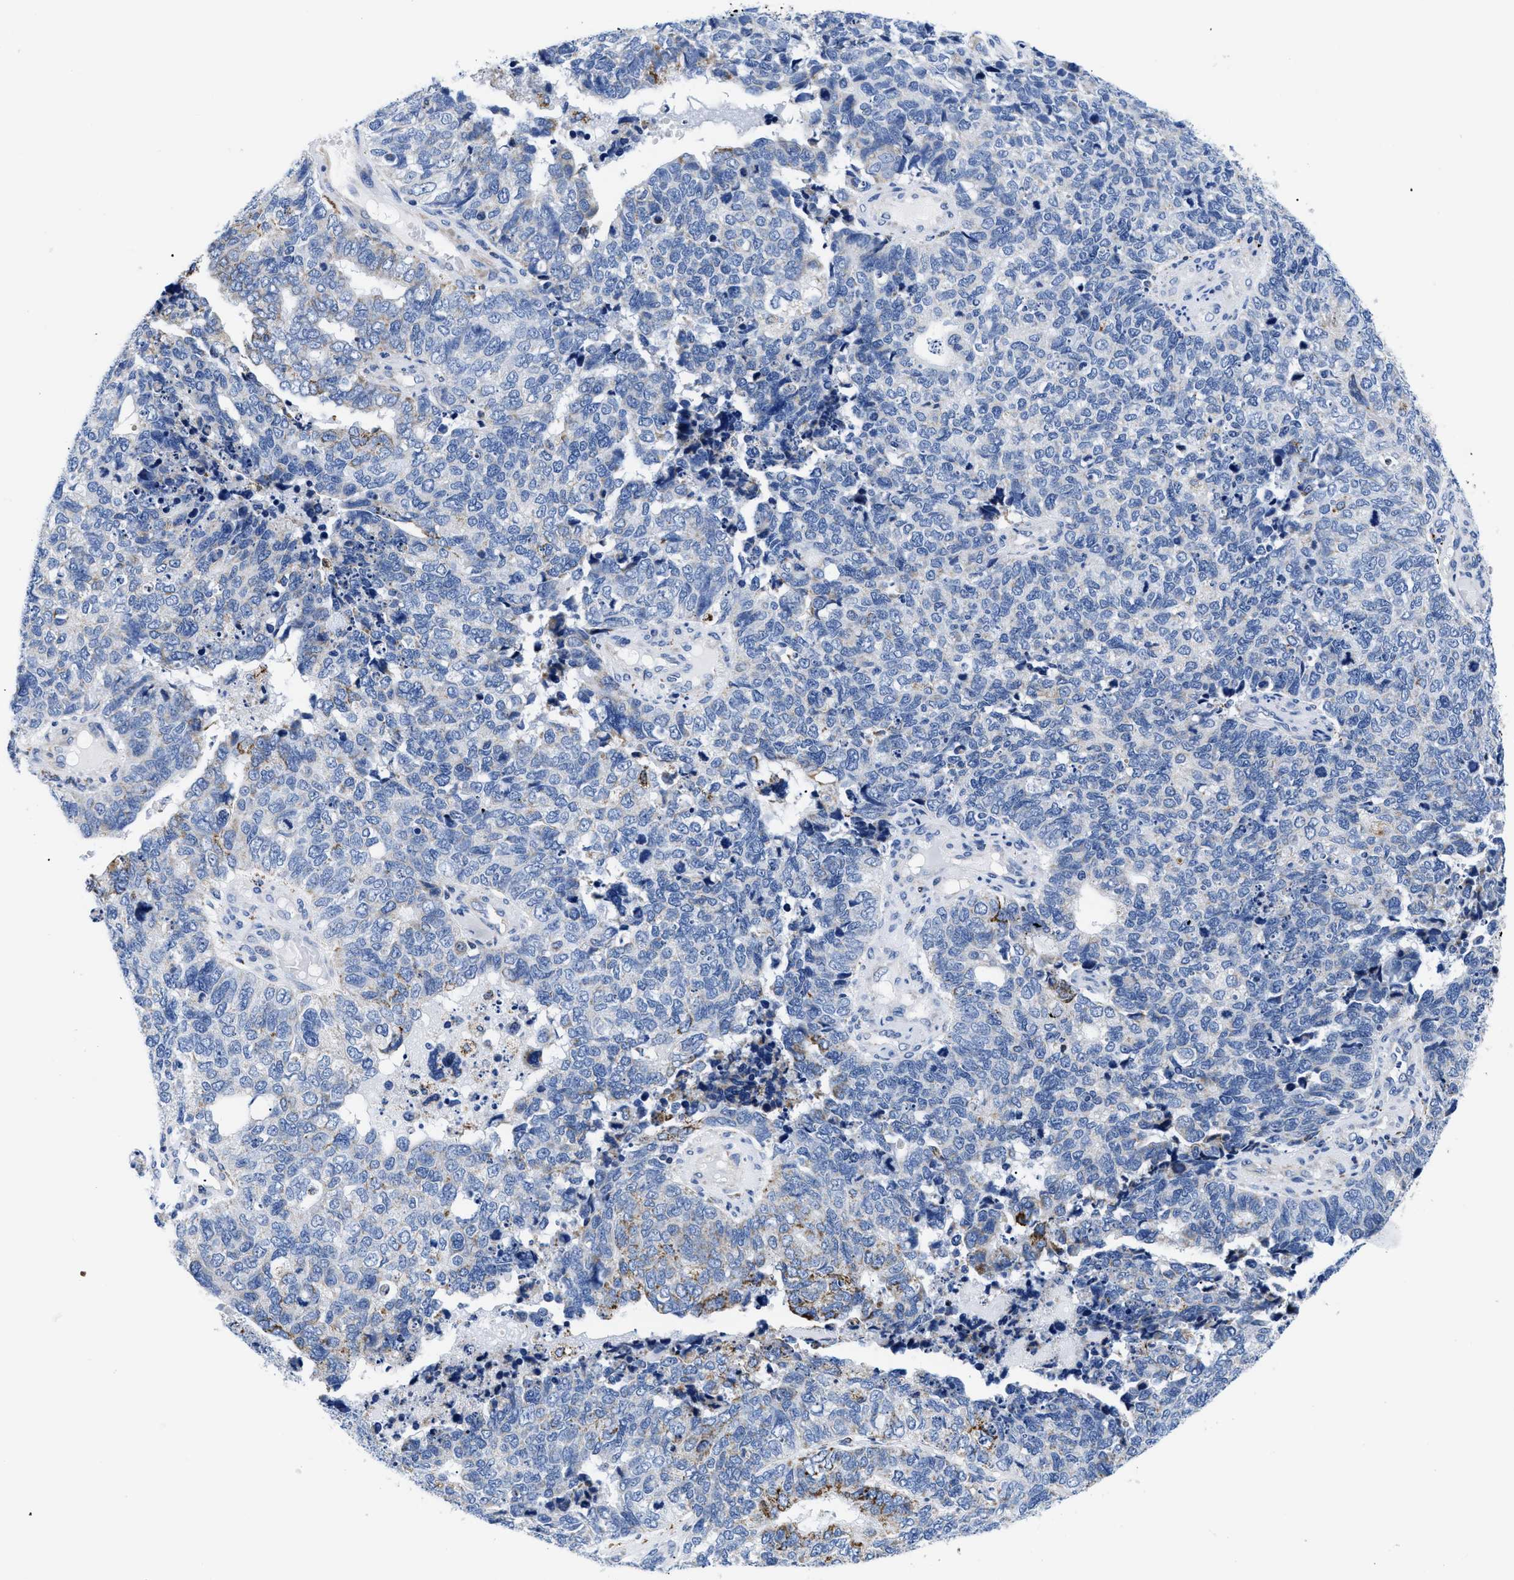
{"staining": {"intensity": "negative", "quantity": "none", "location": "none"}, "tissue": "cervical cancer", "cell_type": "Tumor cells", "image_type": "cancer", "snomed": [{"axis": "morphology", "description": "Squamous cell carcinoma, NOS"}, {"axis": "topography", "description": "Cervix"}], "caption": "Immunohistochemistry (IHC) histopathology image of squamous cell carcinoma (cervical) stained for a protein (brown), which shows no staining in tumor cells. (DAB immunohistochemistry (IHC) with hematoxylin counter stain).", "gene": "GPR149", "patient": {"sex": "female", "age": 63}}